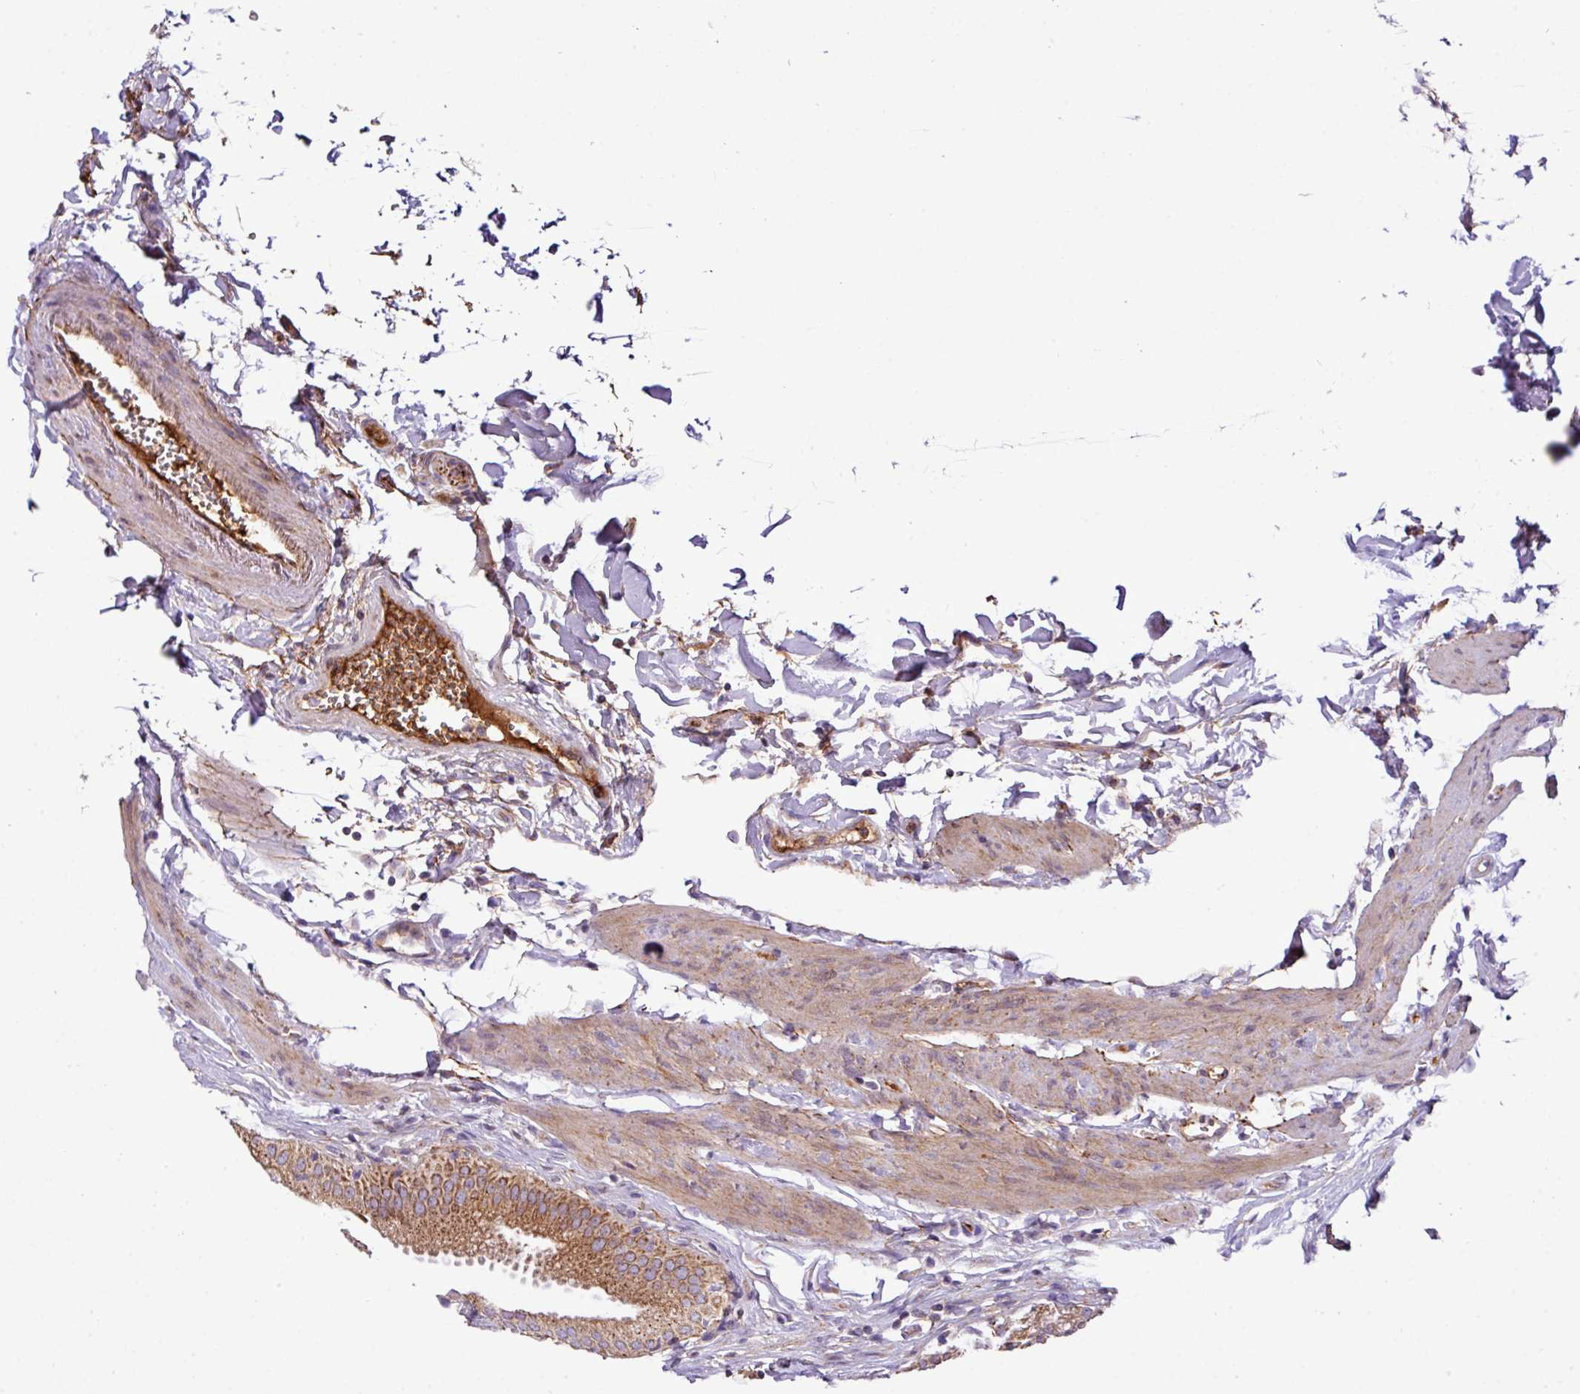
{"staining": {"intensity": "strong", "quantity": ">75%", "location": "cytoplasmic/membranous"}, "tissue": "gallbladder", "cell_type": "Glandular cells", "image_type": "normal", "snomed": [{"axis": "morphology", "description": "Normal tissue, NOS"}, {"axis": "topography", "description": "Gallbladder"}], "caption": "Approximately >75% of glandular cells in normal human gallbladder exhibit strong cytoplasmic/membranous protein expression as visualized by brown immunohistochemical staining.", "gene": "ZNF569", "patient": {"sex": "female", "age": 61}}